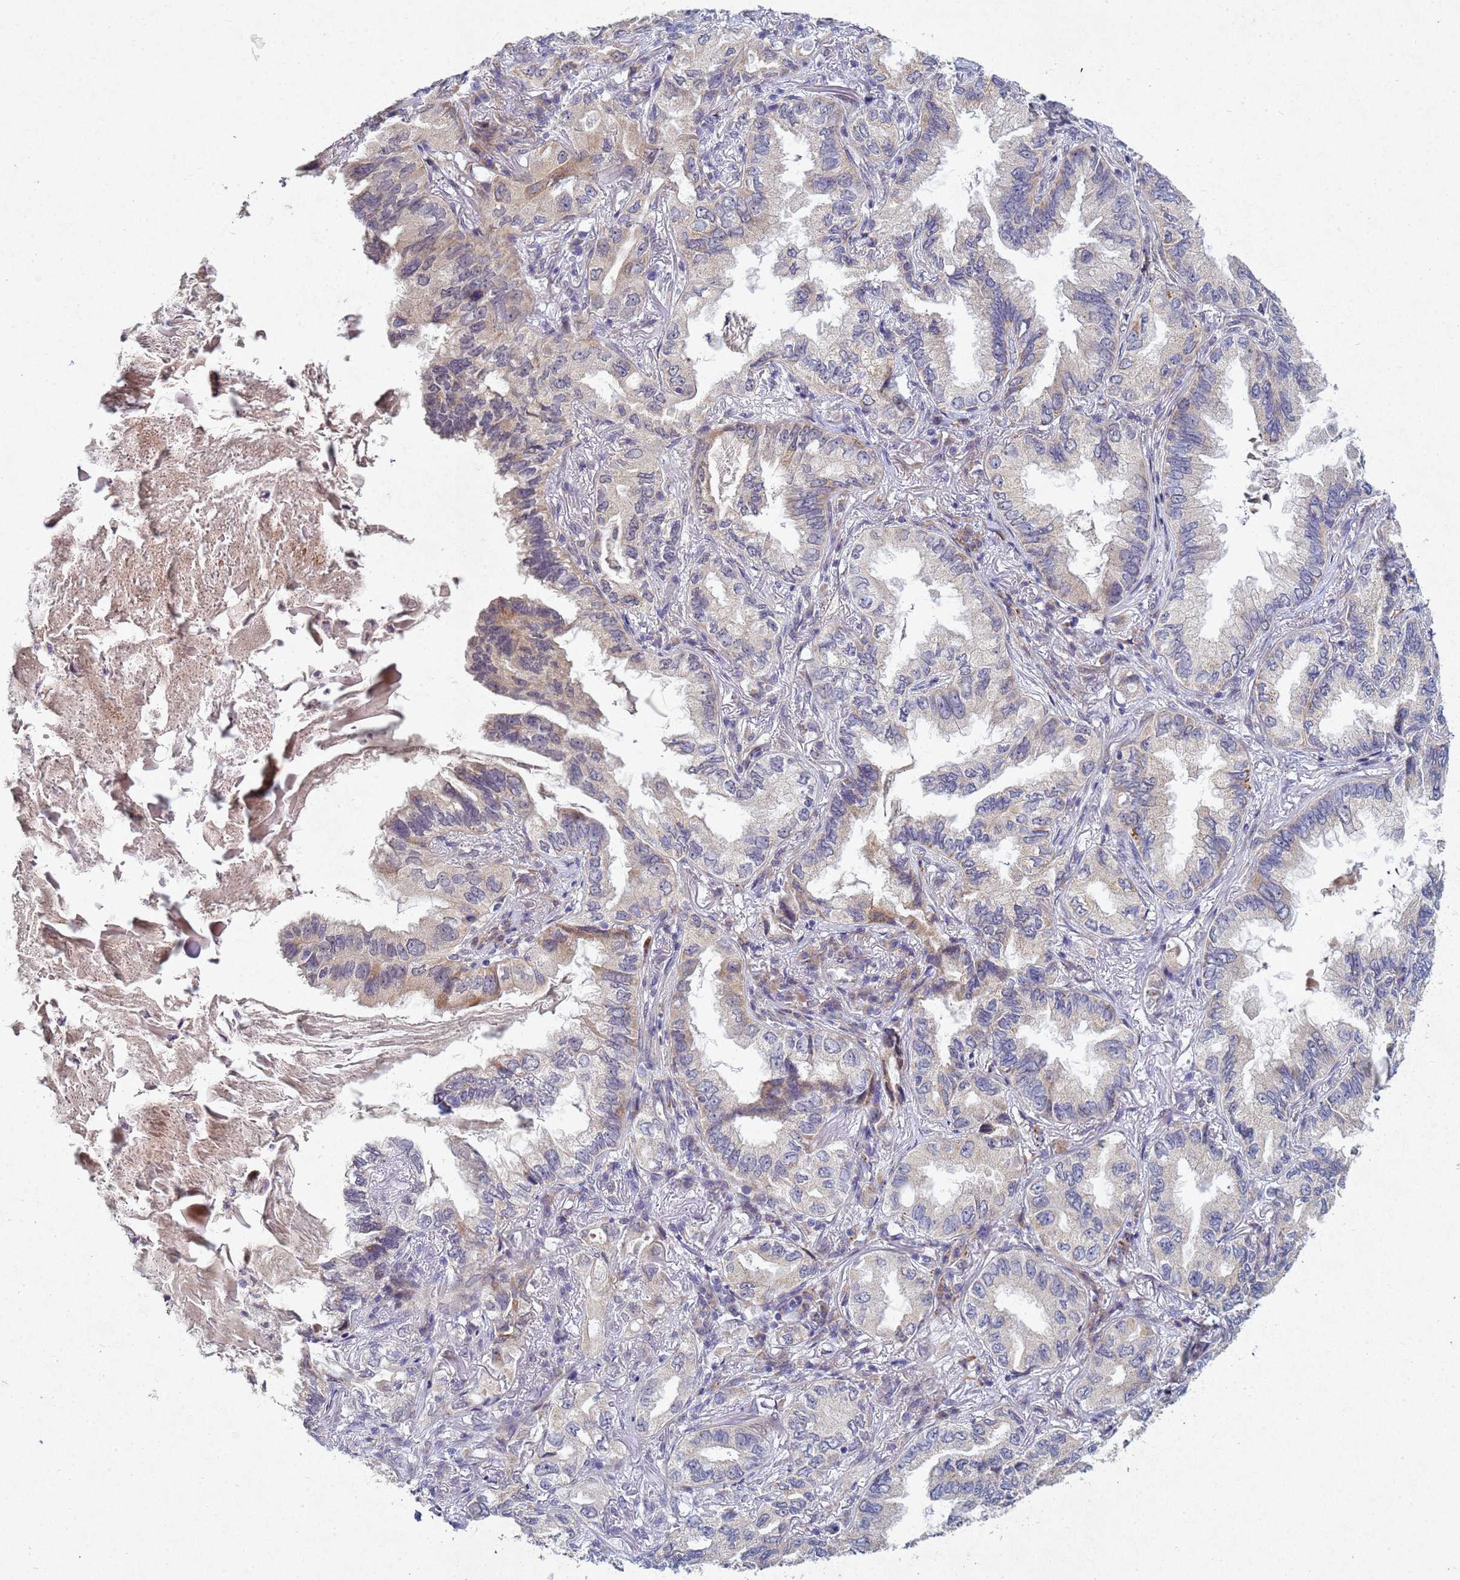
{"staining": {"intensity": "moderate", "quantity": "<25%", "location": "cytoplasmic/membranous"}, "tissue": "lung cancer", "cell_type": "Tumor cells", "image_type": "cancer", "snomed": [{"axis": "morphology", "description": "Adenocarcinoma, NOS"}, {"axis": "topography", "description": "Lung"}], "caption": "Adenocarcinoma (lung) tissue exhibits moderate cytoplasmic/membranous staining in about <25% of tumor cells, visualized by immunohistochemistry.", "gene": "TNPO2", "patient": {"sex": "female", "age": 69}}